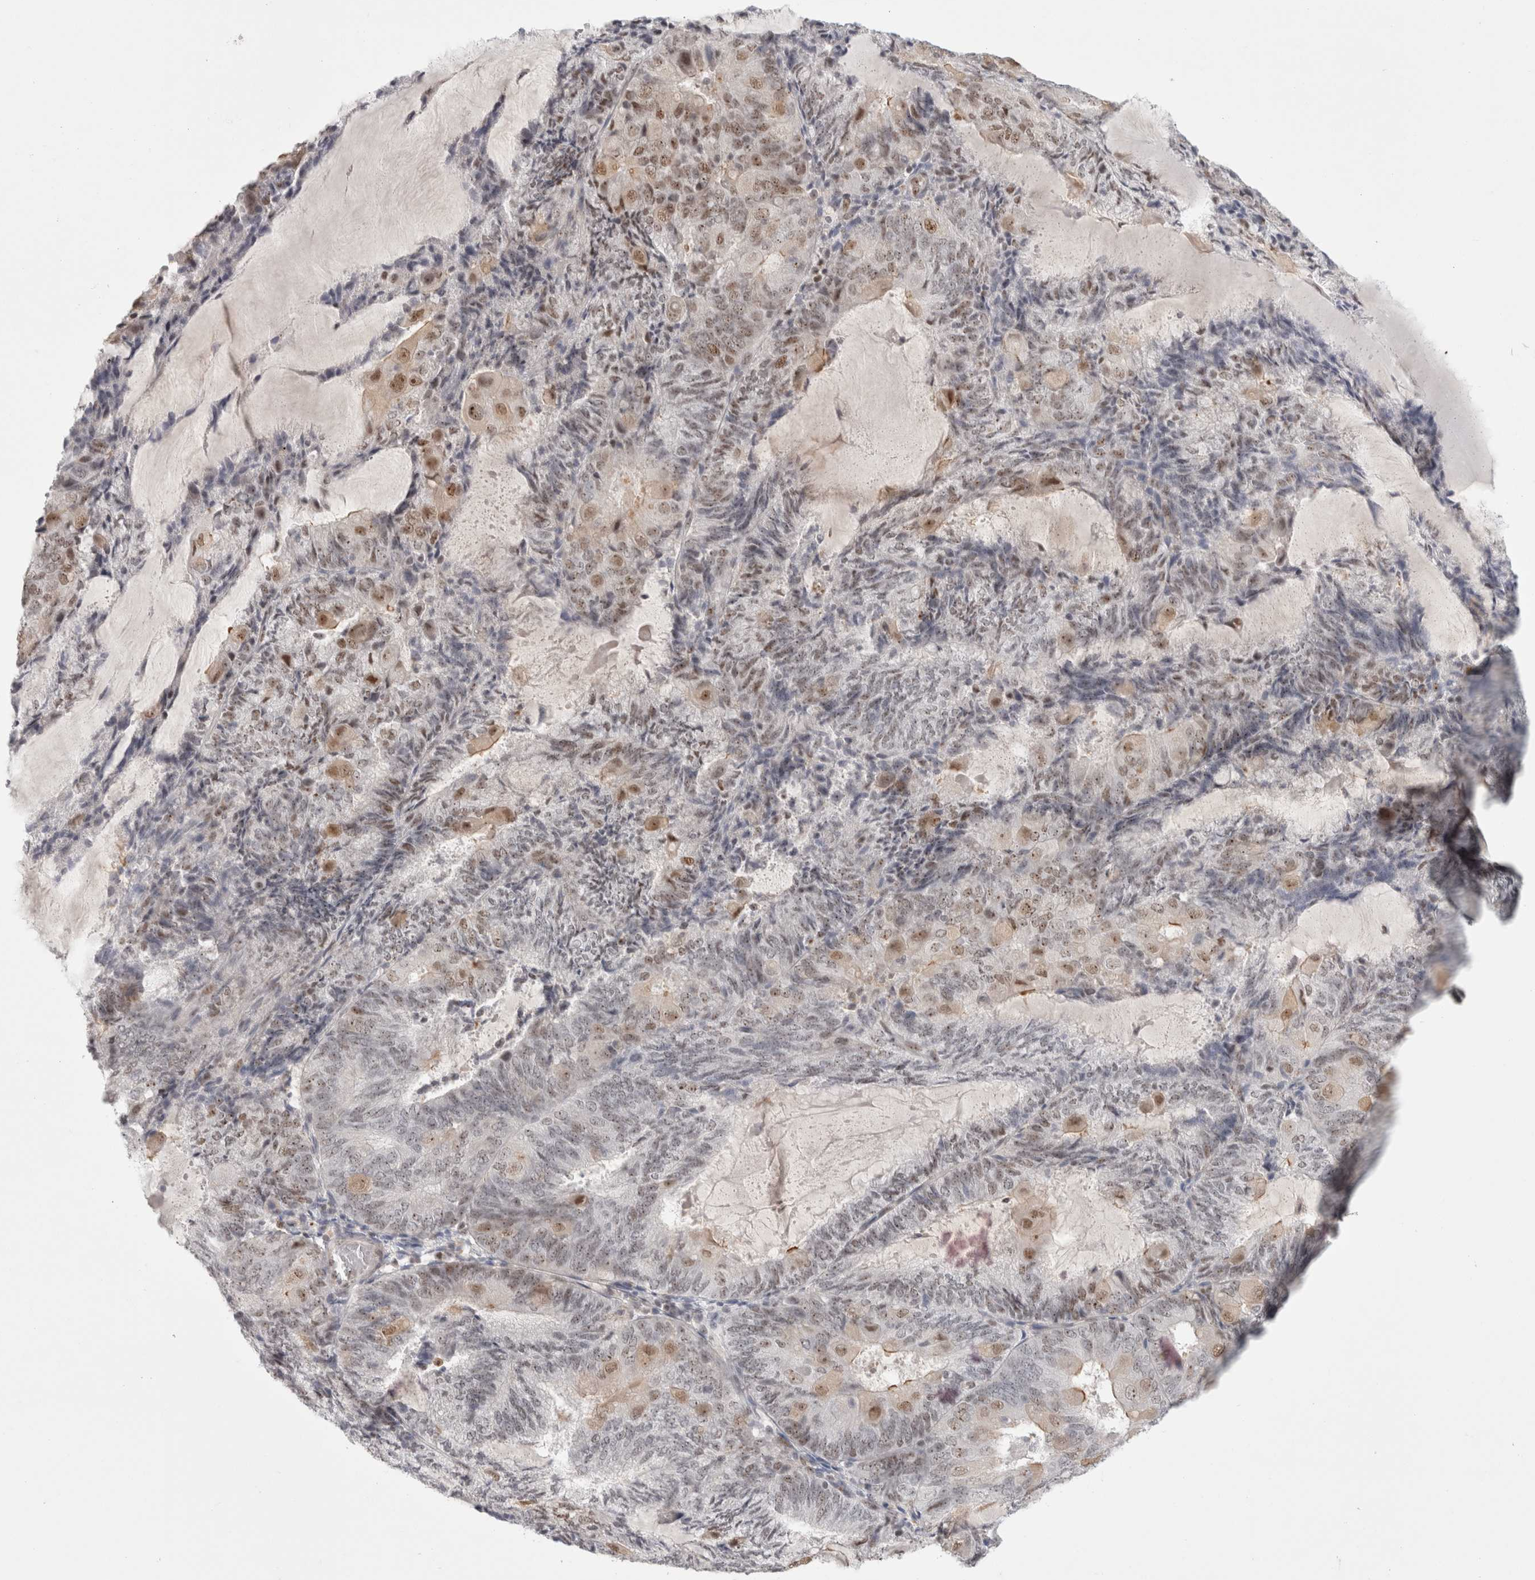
{"staining": {"intensity": "moderate", "quantity": "<25%", "location": "nuclear"}, "tissue": "endometrial cancer", "cell_type": "Tumor cells", "image_type": "cancer", "snomed": [{"axis": "morphology", "description": "Adenocarcinoma, NOS"}, {"axis": "topography", "description": "Endometrium"}], "caption": "A photomicrograph showing moderate nuclear staining in approximately <25% of tumor cells in endometrial cancer (adenocarcinoma), as visualized by brown immunohistochemical staining.", "gene": "SENP6", "patient": {"sex": "female", "age": 81}}